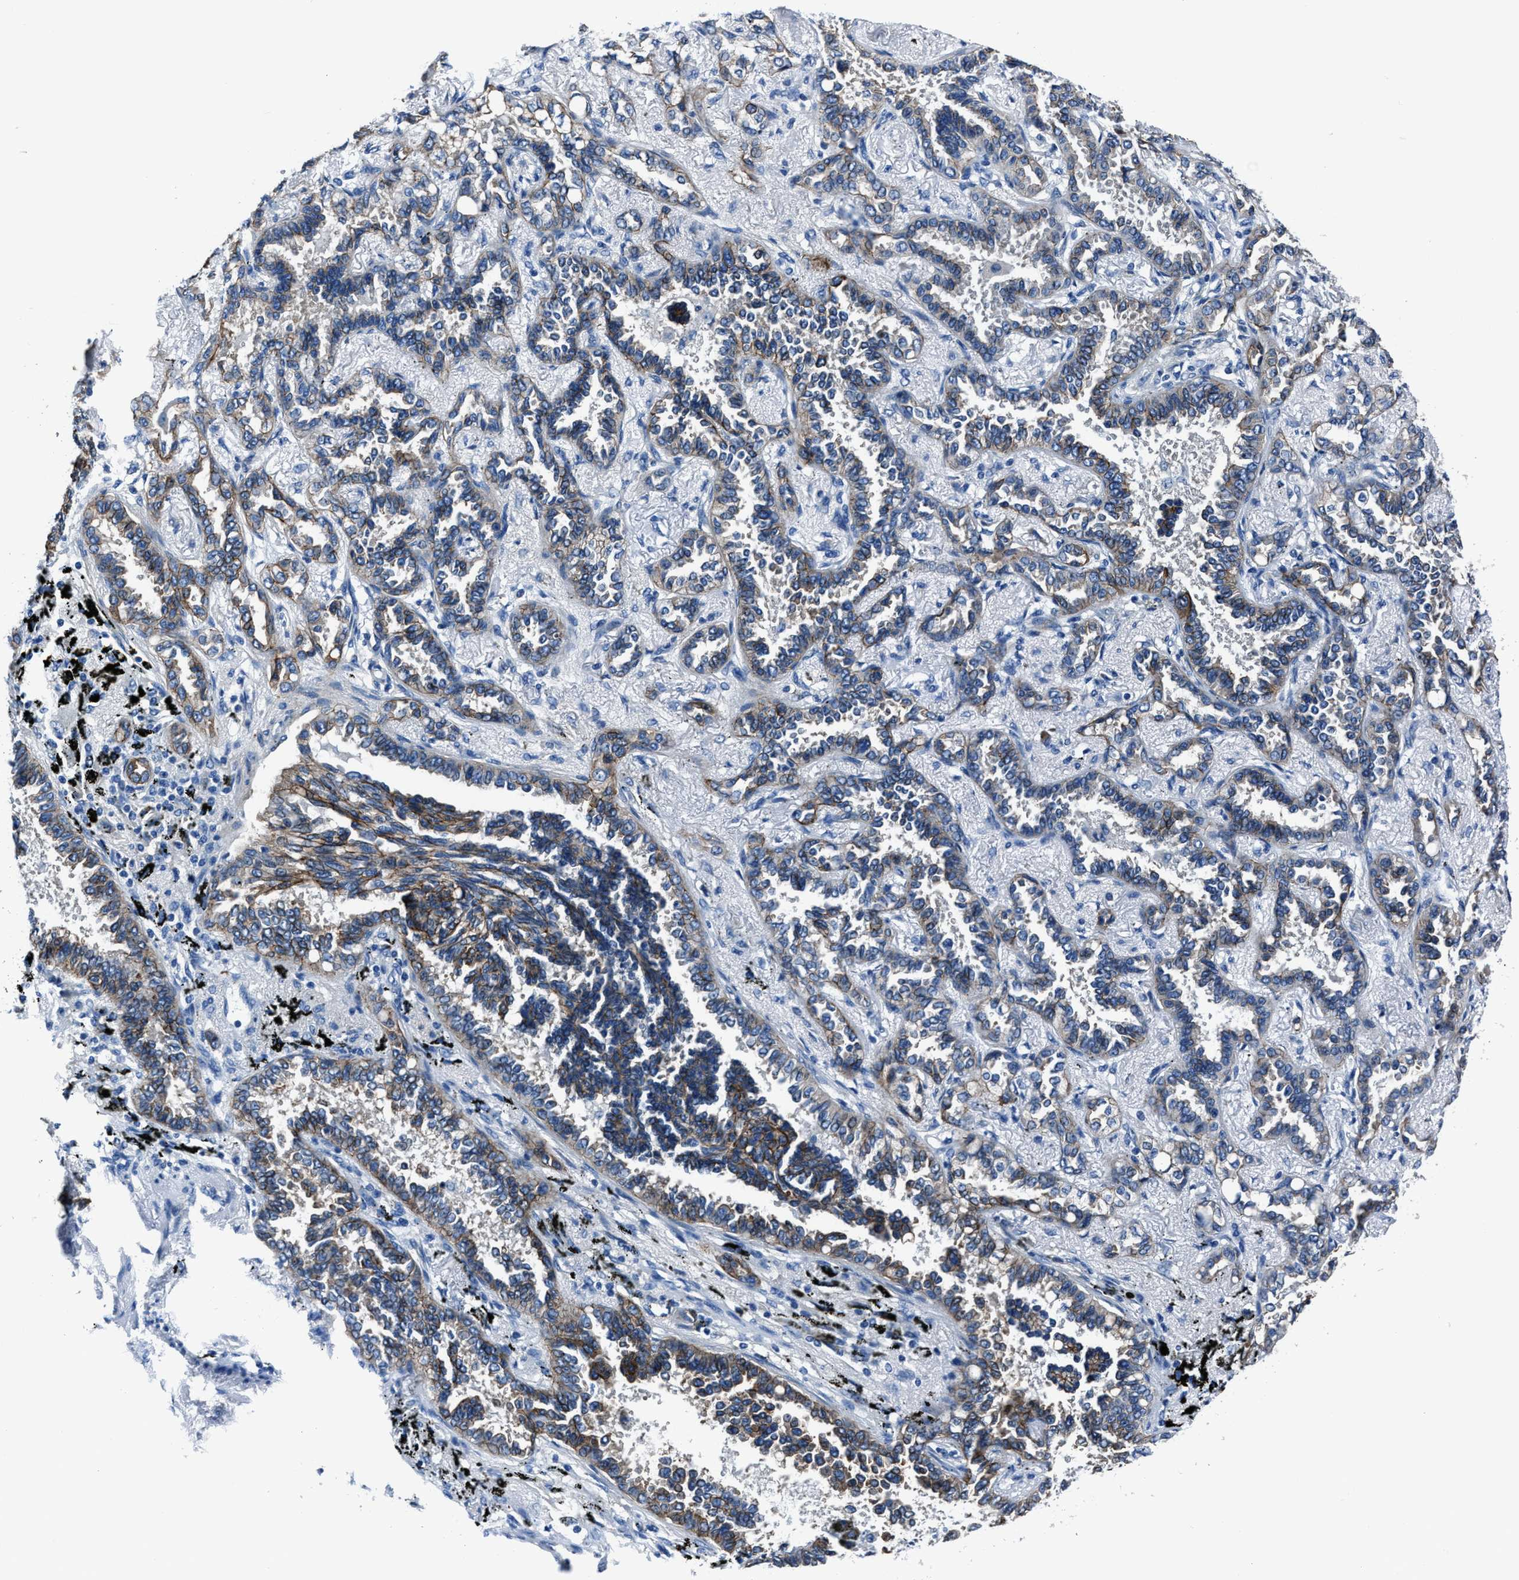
{"staining": {"intensity": "moderate", "quantity": ">75%", "location": "cytoplasmic/membranous"}, "tissue": "lung cancer", "cell_type": "Tumor cells", "image_type": "cancer", "snomed": [{"axis": "morphology", "description": "Adenocarcinoma, NOS"}, {"axis": "topography", "description": "Lung"}], "caption": "There is medium levels of moderate cytoplasmic/membranous positivity in tumor cells of lung cancer (adenocarcinoma), as demonstrated by immunohistochemical staining (brown color).", "gene": "LMO7", "patient": {"sex": "male", "age": 59}}